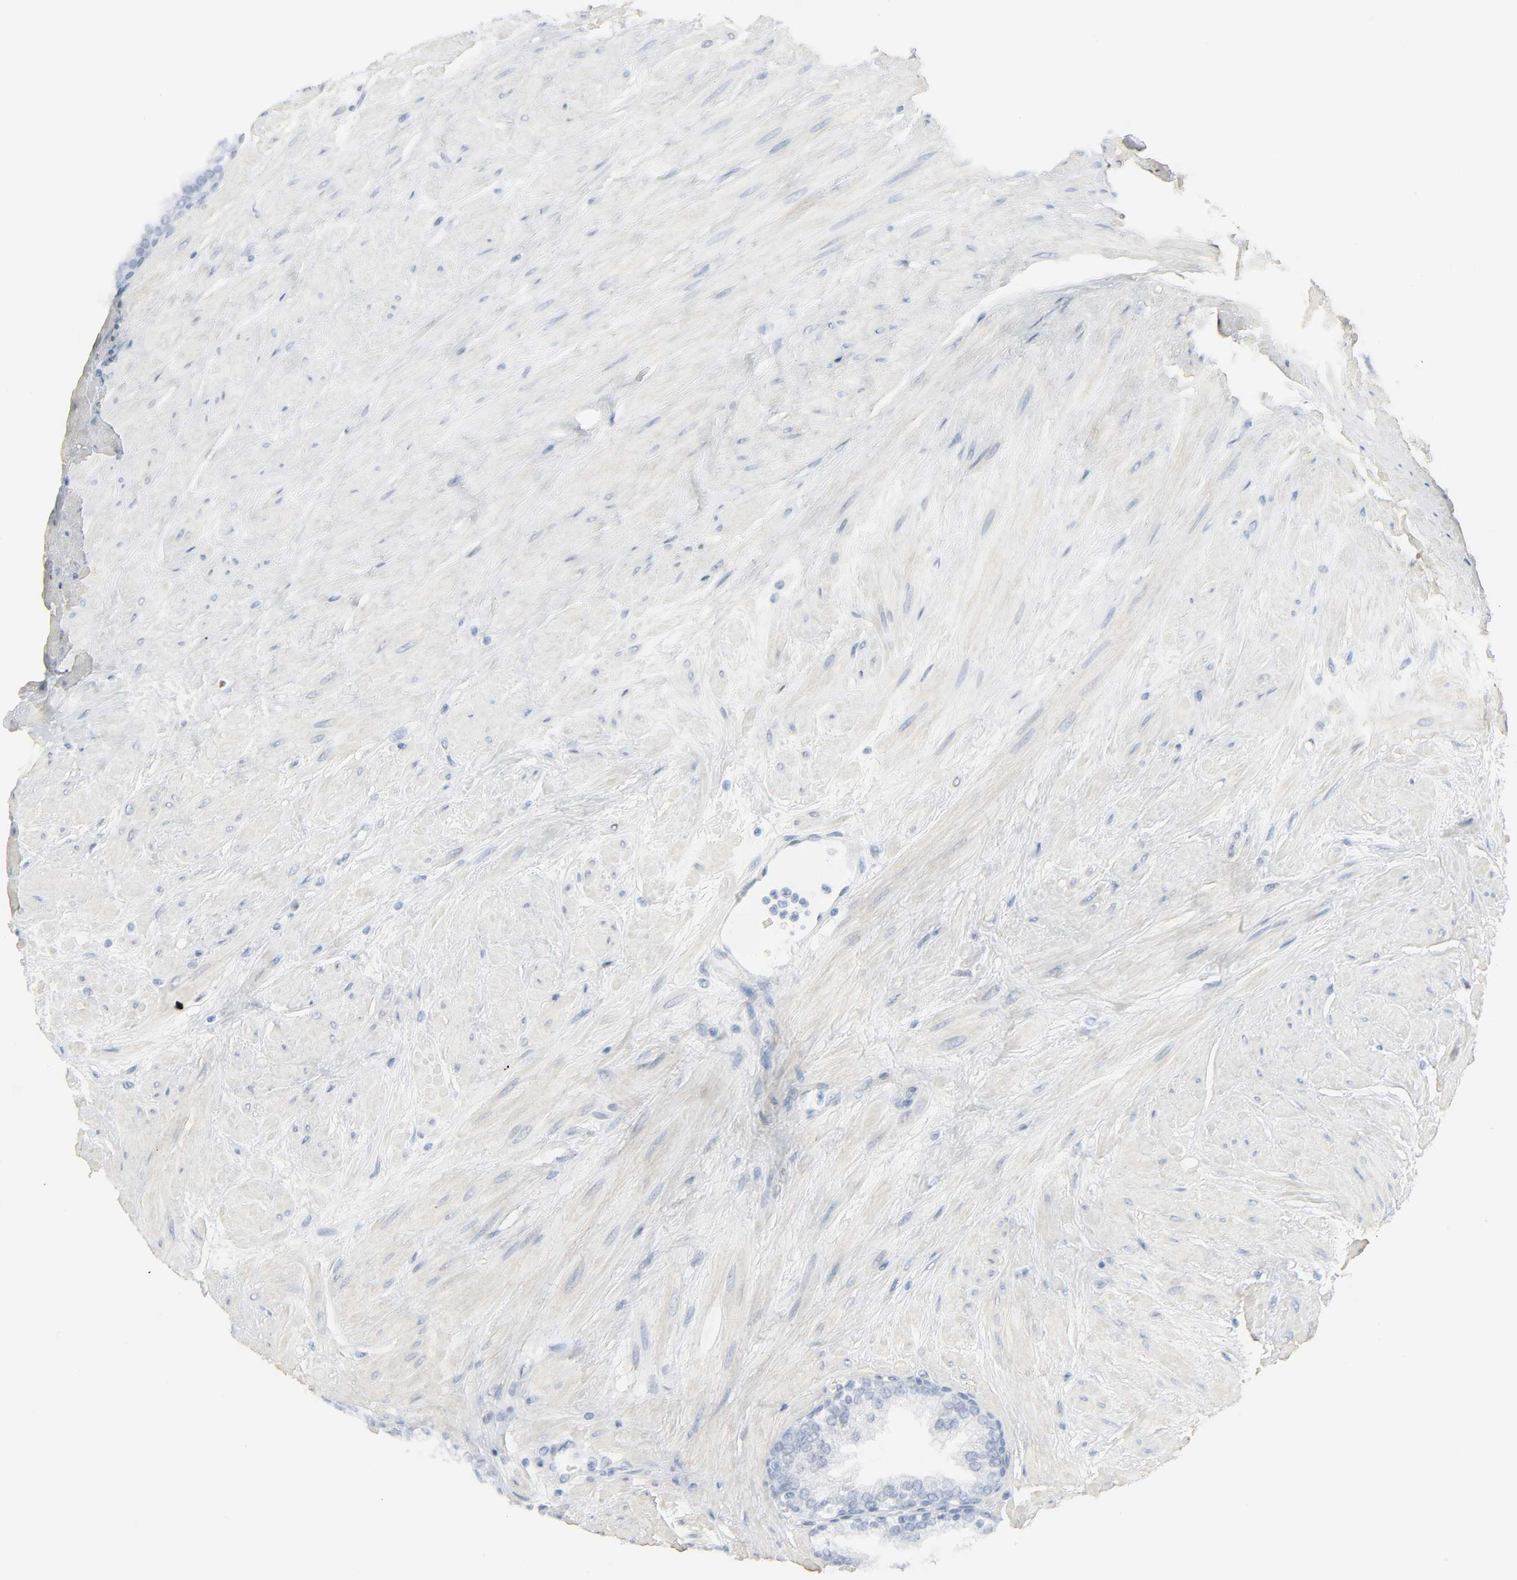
{"staining": {"intensity": "weak", "quantity": "<25%", "location": "nuclear"}, "tissue": "prostate", "cell_type": "Glandular cells", "image_type": "normal", "snomed": [{"axis": "morphology", "description": "Normal tissue, NOS"}, {"axis": "topography", "description": "Prostate"}], "caption": "IHC histopathology image of benign prostate: prostate stained with DAB (3,3'-diaminobenzidine) reveals no significant protein expression in glandular cells. (Stains: DAB immunohistochemistry (IHC) with hematoxylin counter stain, Microscopy: brightfield microscopy at high magnification).", "gene": "ZBTB16", "patient": {"sex": "male", "age": 51}}